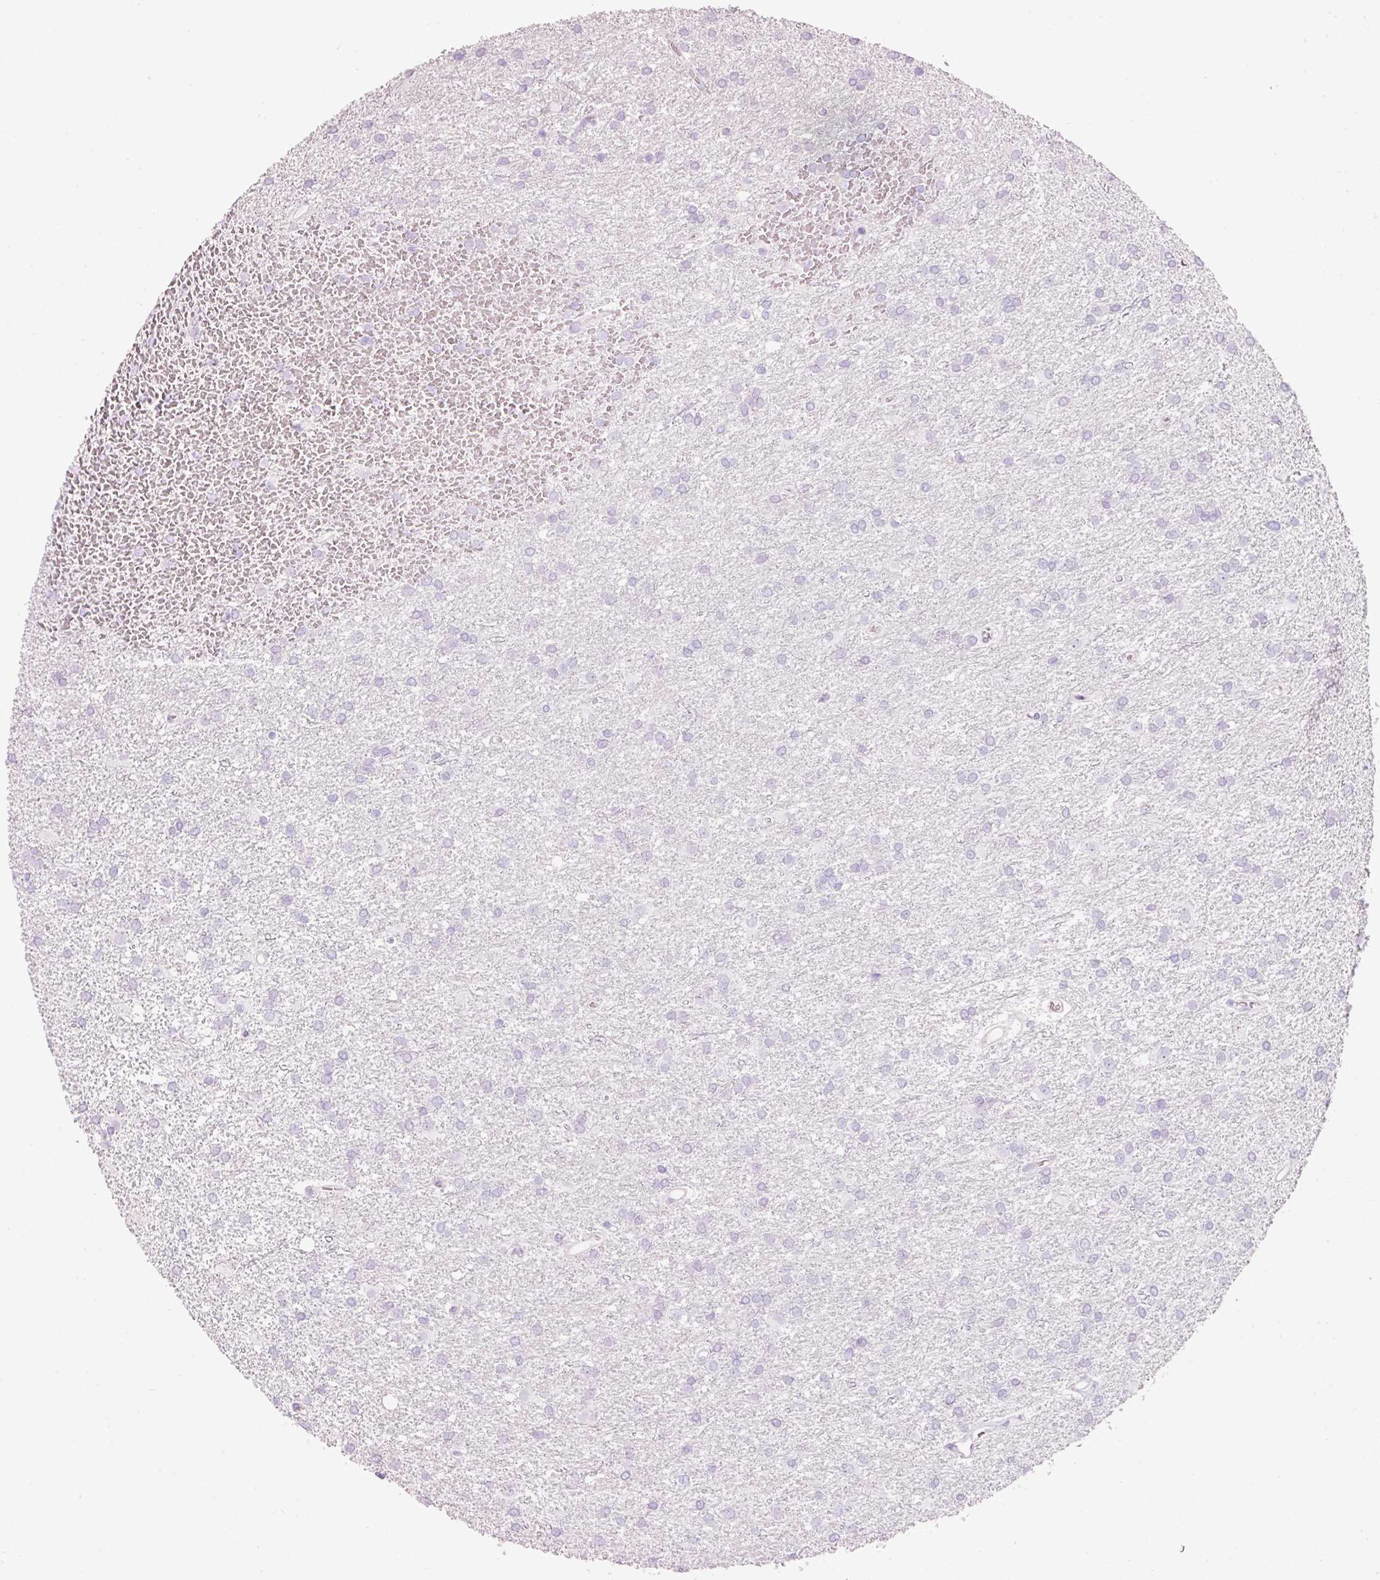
{"staining": {"intensity": "negative", "quantity": "none", "location": "none"}, "tissue": "glioma", "cell_type": "Tumor cells", "image_type": "cancer", "snomed": [{"axis": "morphology", "description": "Glioma, malignant, High grade"}, {"axis": "topography", "description": "Brain"}], "caption": "Immunohistochemistry (IHC) image of human glioma stained for a protein (brown), which reveals no staining in tumor cells.", "gene": "CMA1", "patient": {"sex": "female", "age": 50}}